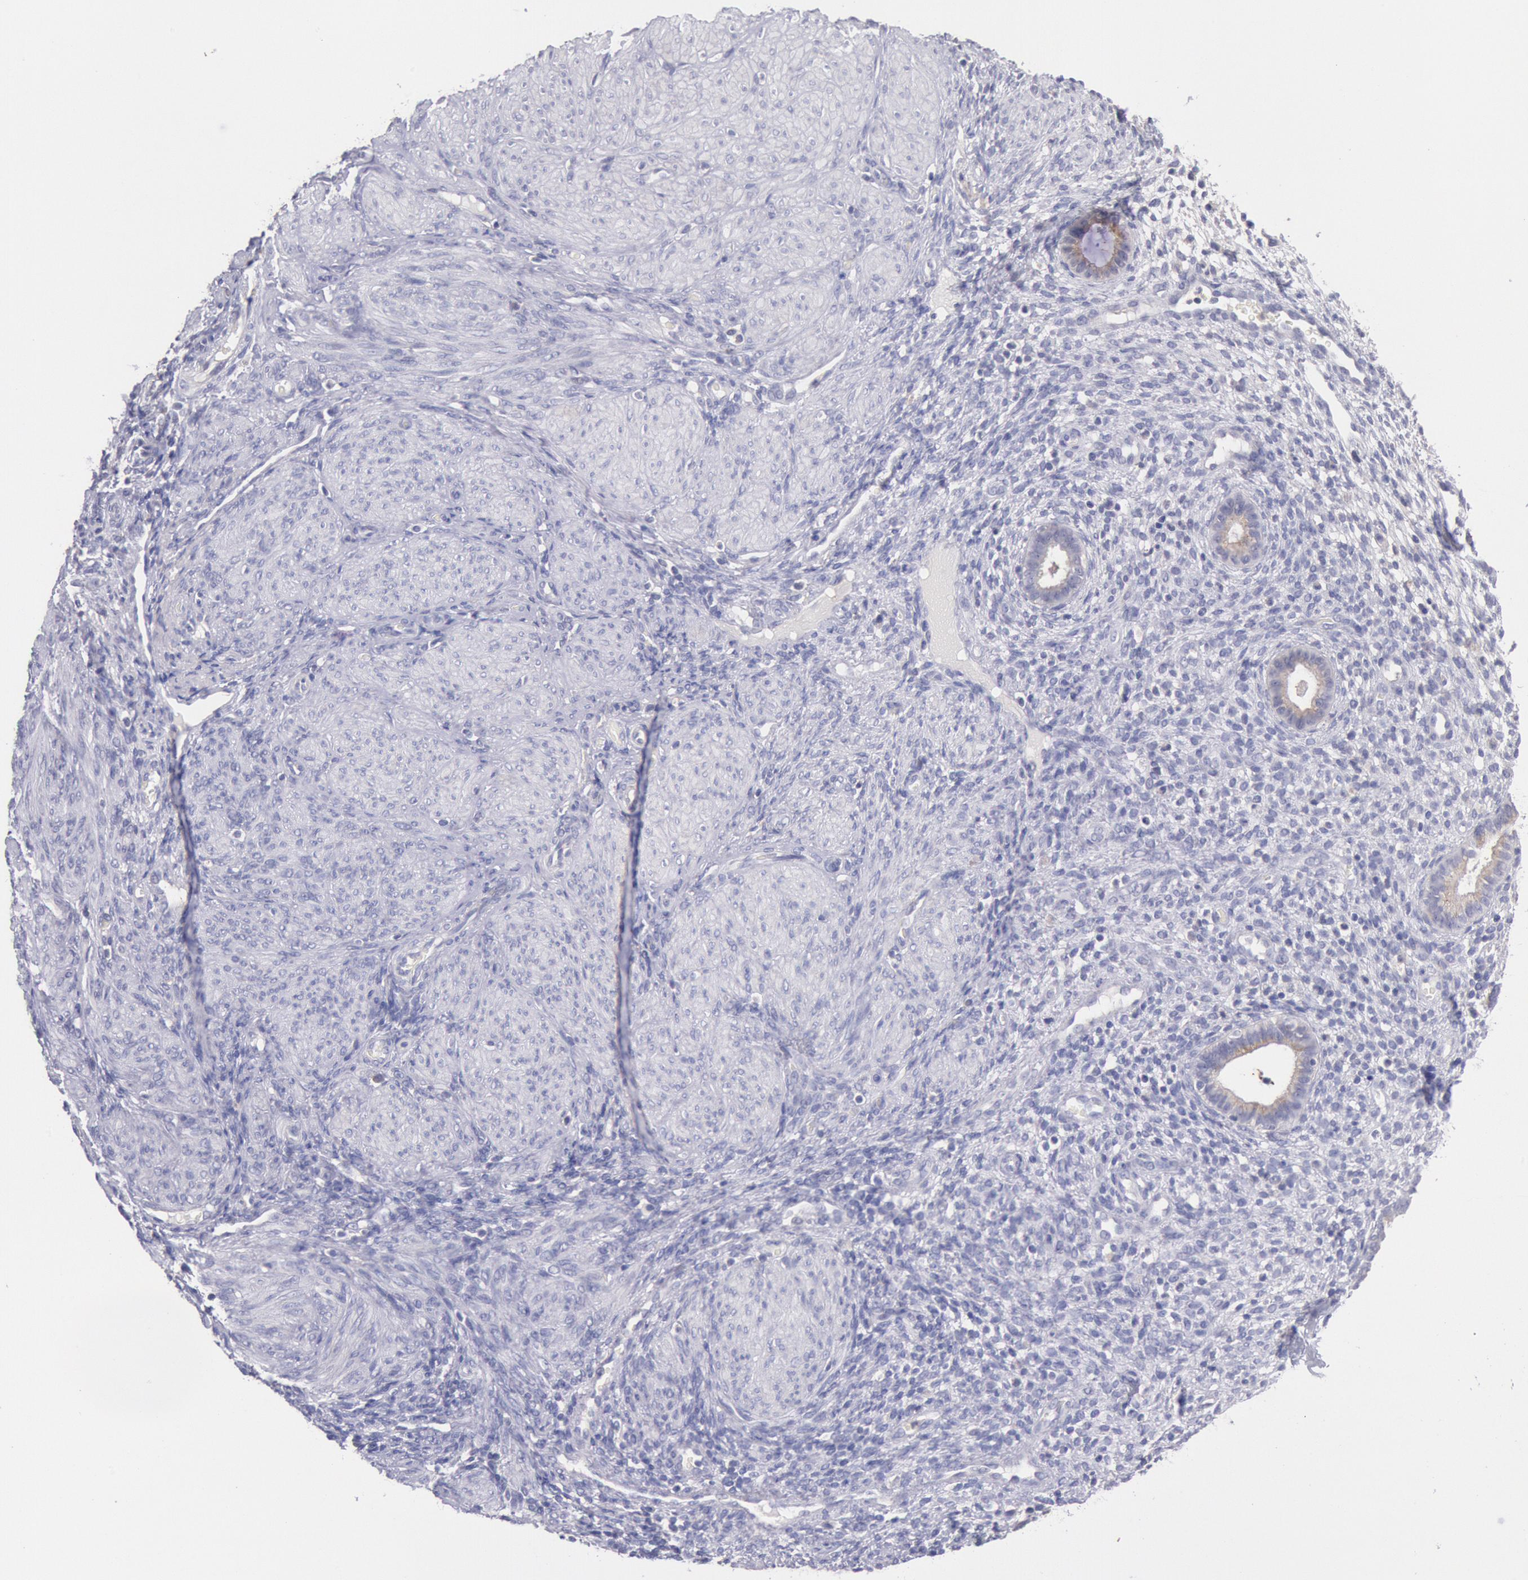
{"staining": {"intensity": "negative", "quantity": "none", "location": "none"}, "tissue": "endometrium", "cell_type": "Cells in endometrial stroma", "image_type": "normal", "snomed": [{"axis": "morphology", "description": "Normal tissue, NOS"}, {"axis": "topography", "description": "Endometrium"}], "caption": "High power microscopy image of an IHC photomicrograph of normal endometrium, revealing no significant staining in cells in endometrial stroma. The staining is performed using DAB brown chromogen with nuclei counter-stained in using hematoxylin.", "gene": "GAL3ST1", "patient": {"sex": "female", "age": 72}}